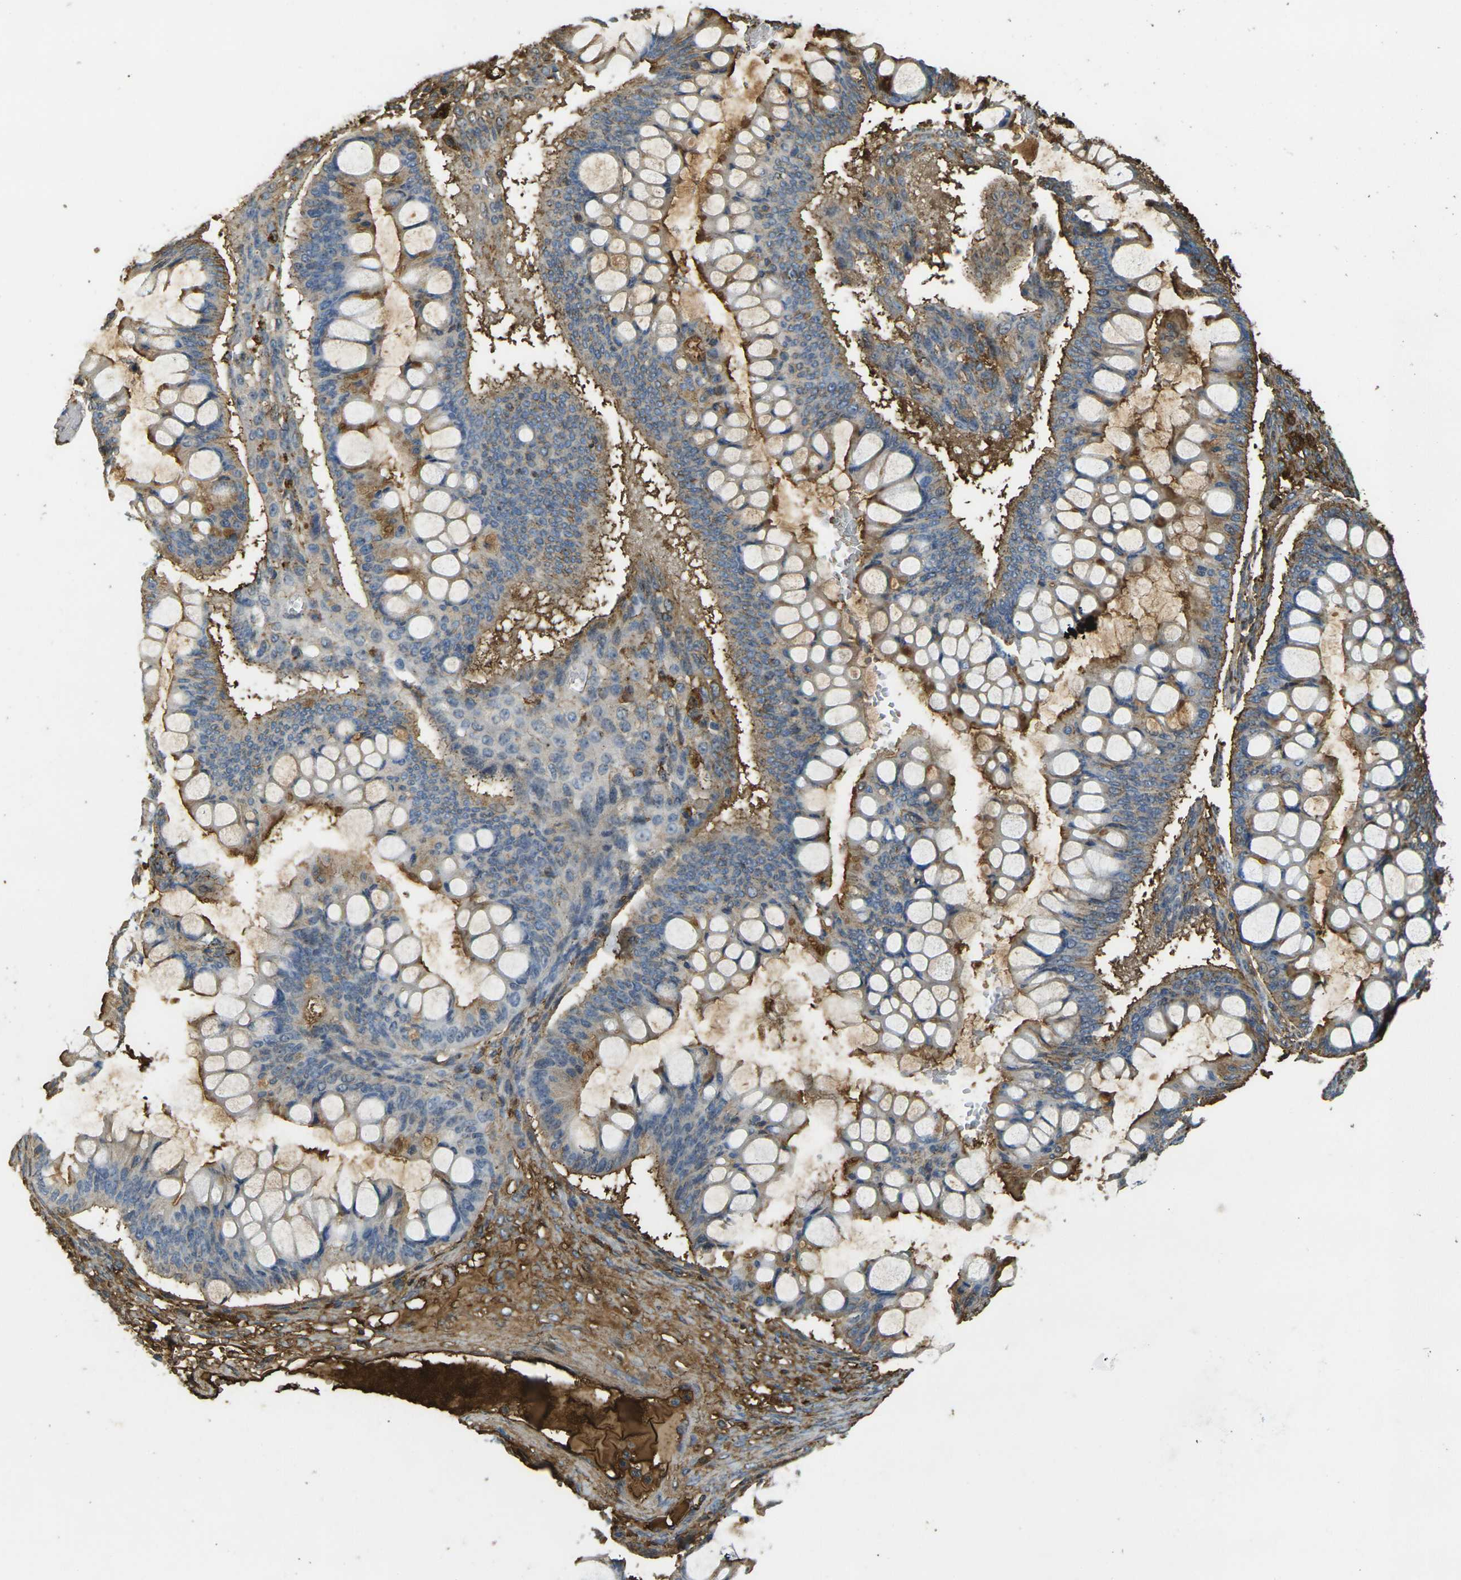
{"staining": {"intensity": "strong", "quantity": "25%-75%", "location": "cytoplasmic/membranous"}, "tissue": "ovarian cancer", "cell_type": "Tumor cells", "image_type": "cancer", "snomed": [{"axis": "morphology", "description": "Cystadenocarcinoma, mucinous, NOS"}, {"axis": "topography", "description": "Ovary"}], "caption": "This is an image of IHC staining of ovarian mucinous cystadenocarcinoma, which shows strong staining in the cytoplasmic/membranous of tumor cells.", "gene": "PLCD1", "patient": {"sex": "female", "age": 73}}